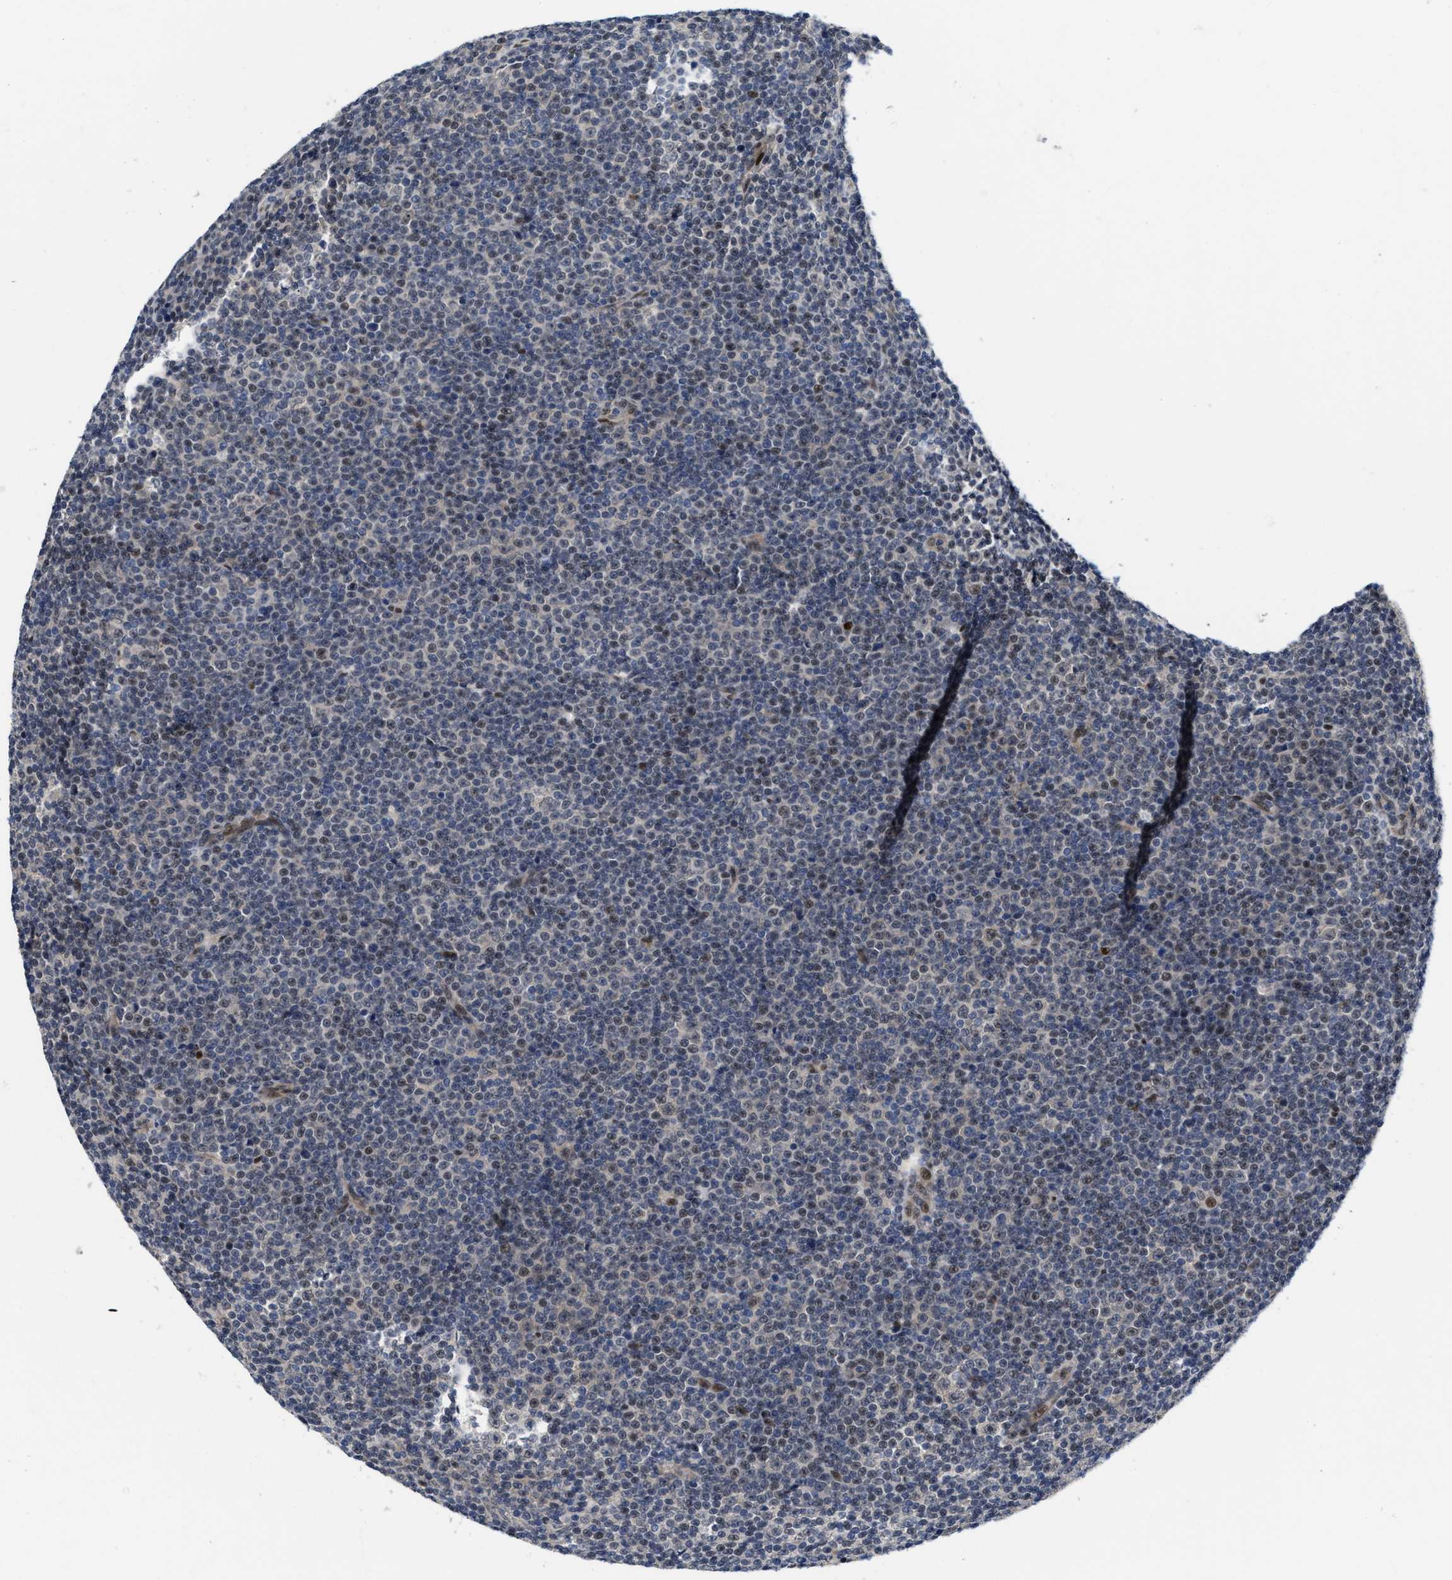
{"staining": {"intensity": "moderate", "quantity": "25%-75%", "location": "cytoplasmic/membranous,nuclear"}, "tissue": "lymphoma", "cell_type": "Tumor cells", "image_type": "cancer", "snomed": [{"axis": "morphology", "description": "Malignant lymphoma, non-Hodgkin's type, Low grade"}, {"axis": "topography", "description": "Lymph node"}], "caption": "IHC image of neoplastic tissue: human lymphoma stained using immunohistochemistry (IHC) displays medium levels of moderate protein expression localized specifically in the cytoplasmic/membranous and nuclear of tumor cells, appearing as a cytoplasmic/membranous and nuclear brown color.", "gene": "TCF4", "patient": {"sex": "female", "age": 67}}